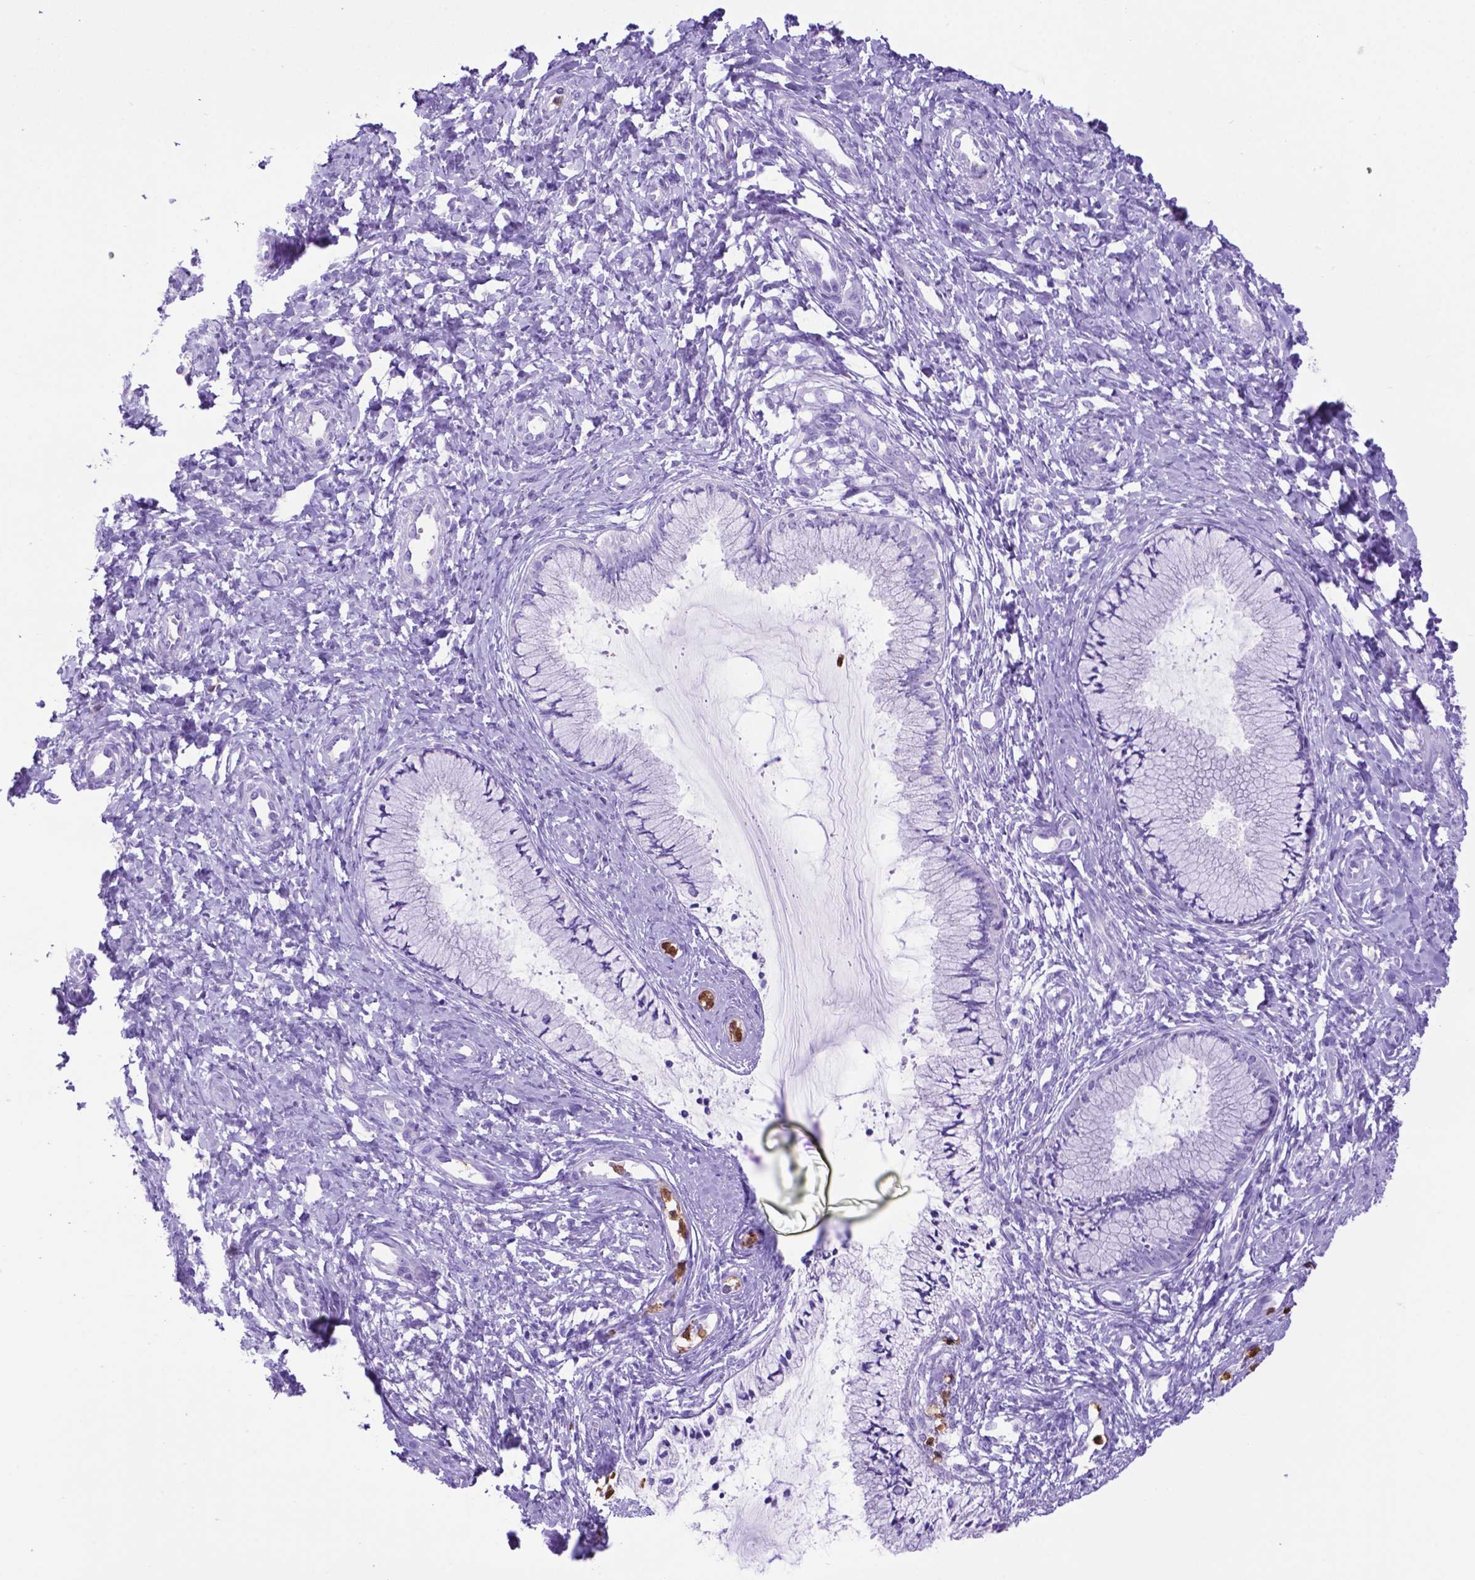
{"staining": {"intensity": "negative", "quantity": "none", "location": "none"}, "tissue": "cervix", "cell_type": "Glandular cells", "image_type": "normal", "snomed": [{"axis": "morphology", "description": "Normal tissue, NOS"}, {"axis": "topography", "description": "Cervix"}], "caption": "Human cervix stained for a protein using IHC demonstrates no staining in glandular cells.", "gene": "LZTR1", "patient": {"sex": "female", "age": 37}}